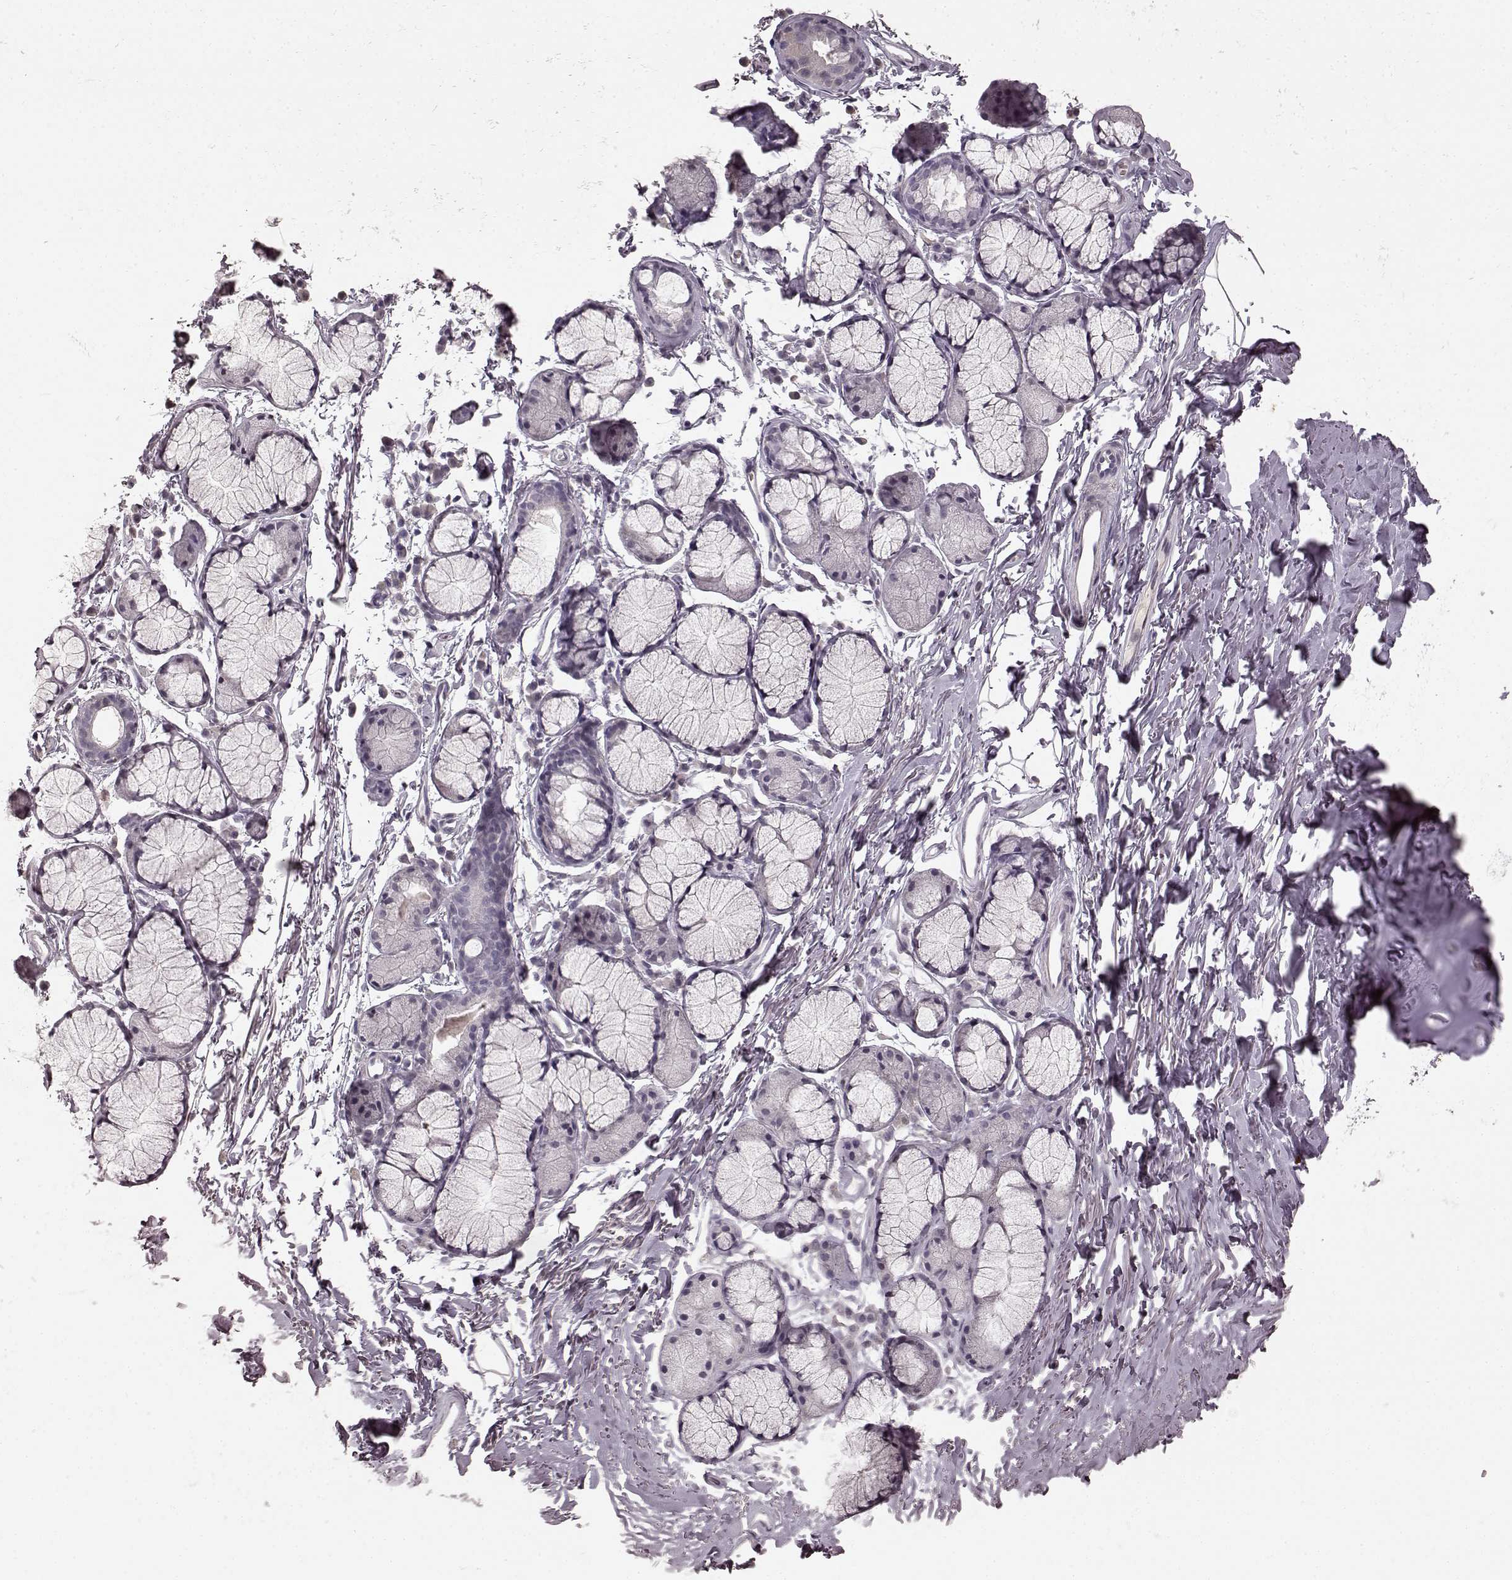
{"staining": {"intensity": "negative", "quantity": "none", "location": "none"}, "tissue": "soft tissue", "cell_type": "Chondrocytes", "image_type": "normal", "snomed": [{"axis": "morphology", "description": "Normal tissue, NOS"}, {"axis": "topography", "description": "Cartilage tissue"}, {"axis": "topography", "description": "Bronchus"}], "caption": "Immunohistochemistry of normal soft tissue demonstrates no staining in chondrocytes. The staining is performed using DAB brown chromogen with nuclei counter-stained in using hematoxylin.", "gene": "CCNA2", "patient": {"sex": "female", "age": 79}}